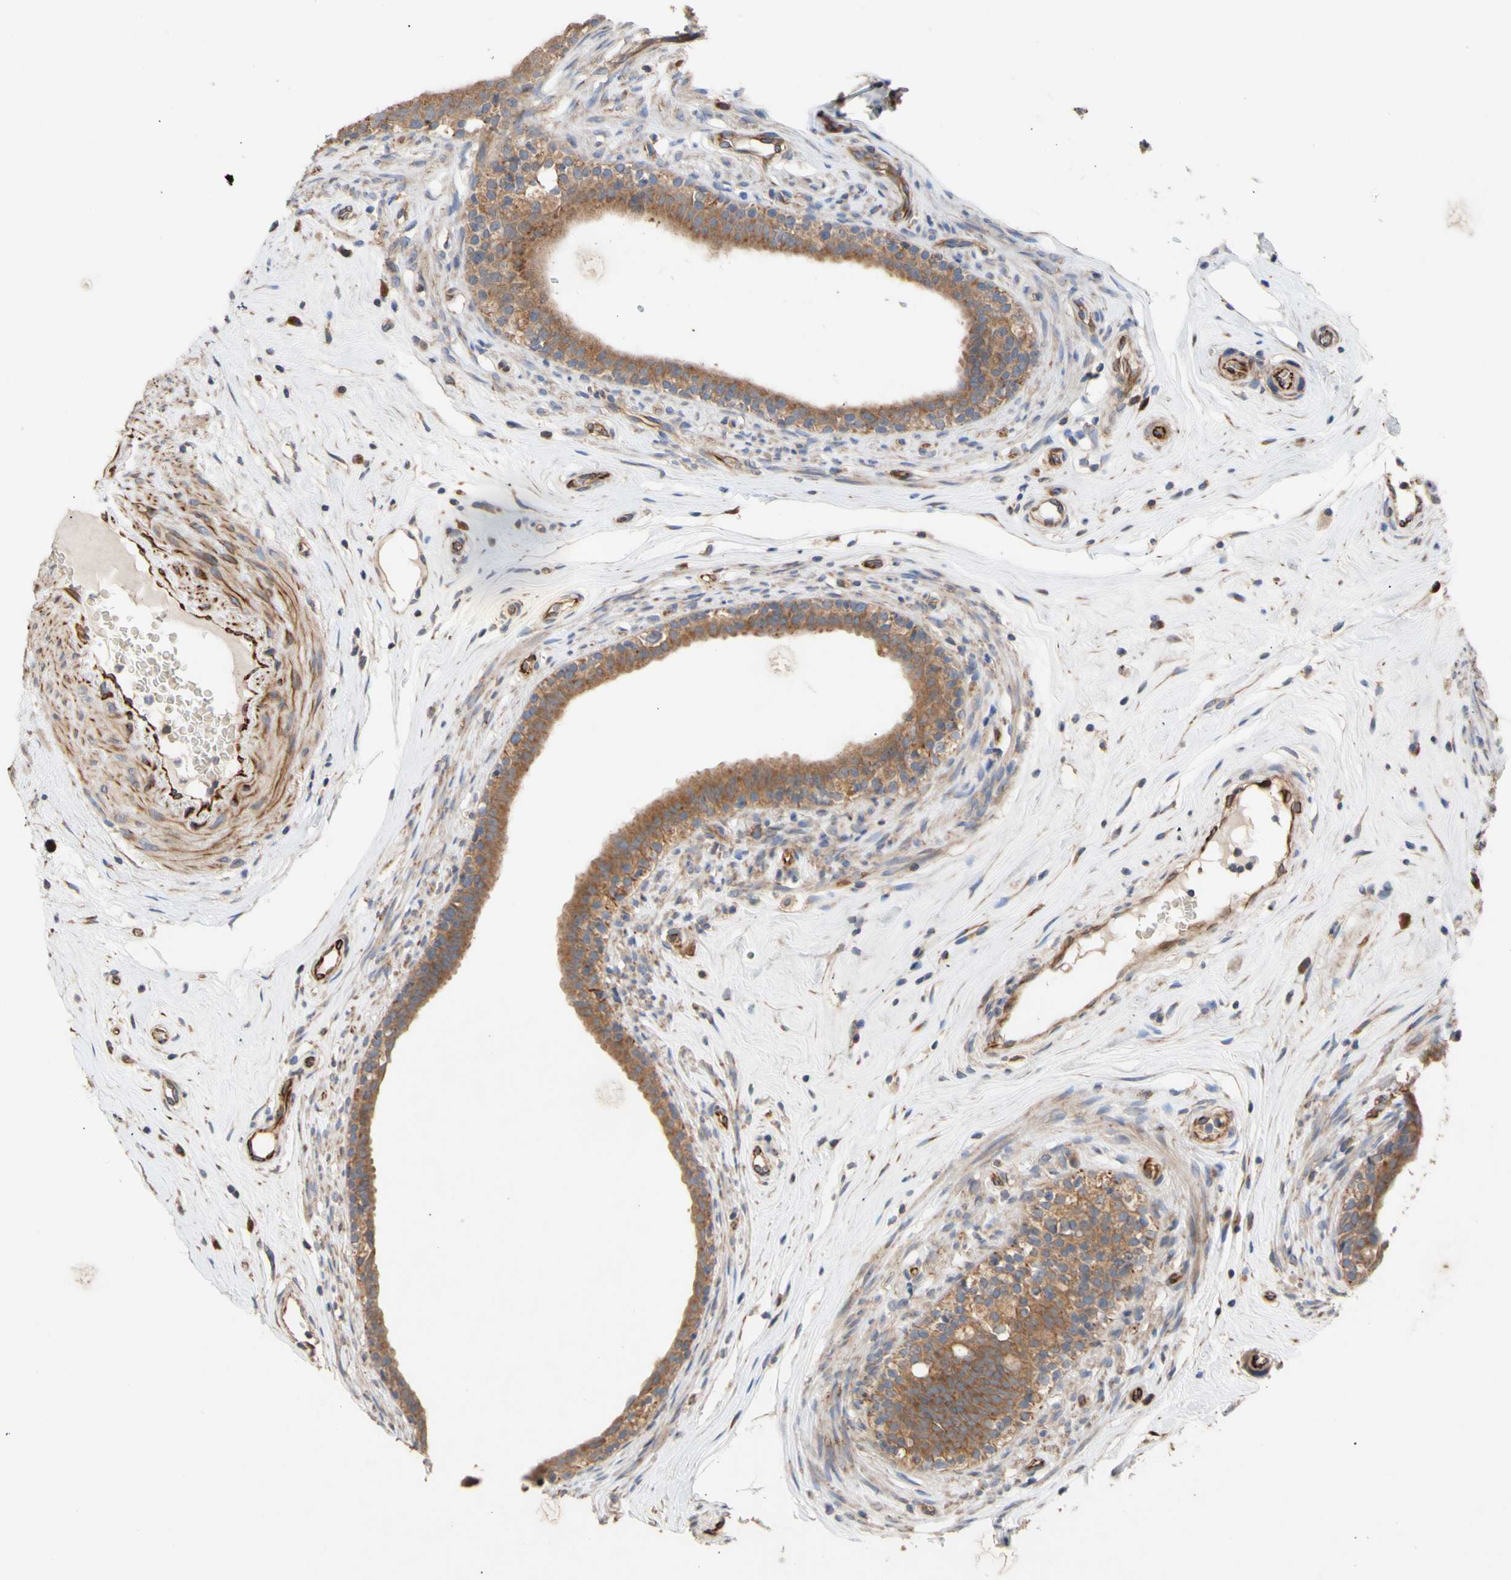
{"staining": {"intensity": "moderate", "quantity": ">75%", "location": "cytoplasmic/membranous"}, "tissue": "epididymis", "cell_type": "Glandular cells", "image_type": "normal", "snomed": [{"axis": "morphology", "description": "Normal tissue, NOS"}, {"axis": "morphology", "description": "Inflammation, NOS"}, {"axis": "topography", "description": "Epididymis"}], "caption": "A brown stain highlights moderate cytoplasmic/membranous staining of a protein in glandular cells of benign epididymis. (Brightfield microscopy of DAB IHC at high magnification).", "gene": "EIF2S3", "patient": {"sex": "male", "age": 84}}